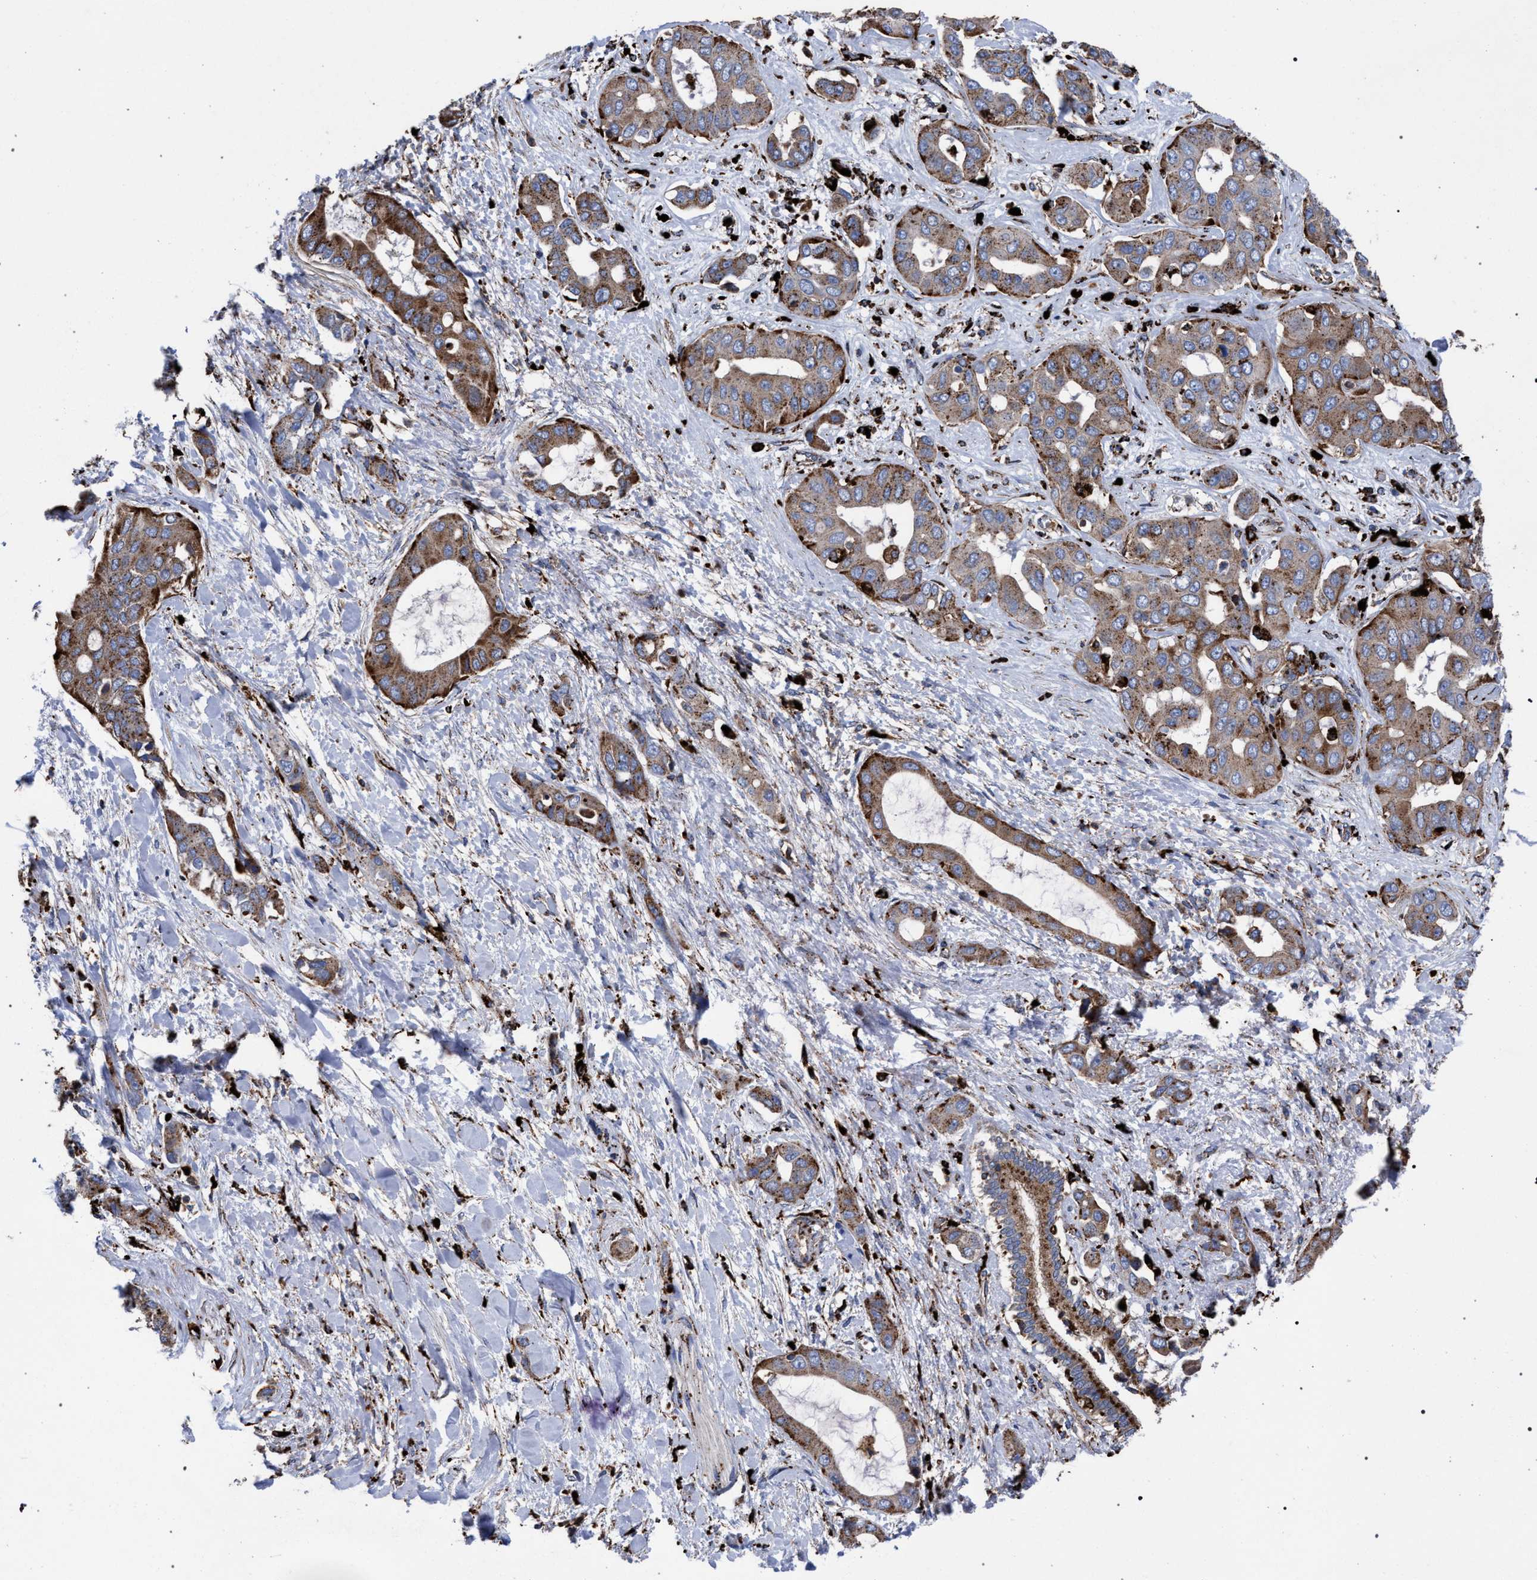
{"staining": {"intensity": "moderate", "quantity": ">75%", "location": "cytoplasmic/membranous"}, "tissue": "liver cancer", "cell_type": "Tumor cells", "image_type": "cancer", "snomed": [{"axis": "morphology", "description": "Cholangiocarcinoma"}, {"axis": "topography", "description": "Liver"}], "caption": "Immunohistochemistry photomicrograph of neoplastic tissue: human liver cancer stained using immunohistochemistry reveals medium levels of moderate protein expression localized specifically in the cytoplasmic/membranous of tumor cells, appearing as a cytoplasmic/membranous brown color.", "gene": "PPT1", "patient": {"sex": "female", "age": 52}}